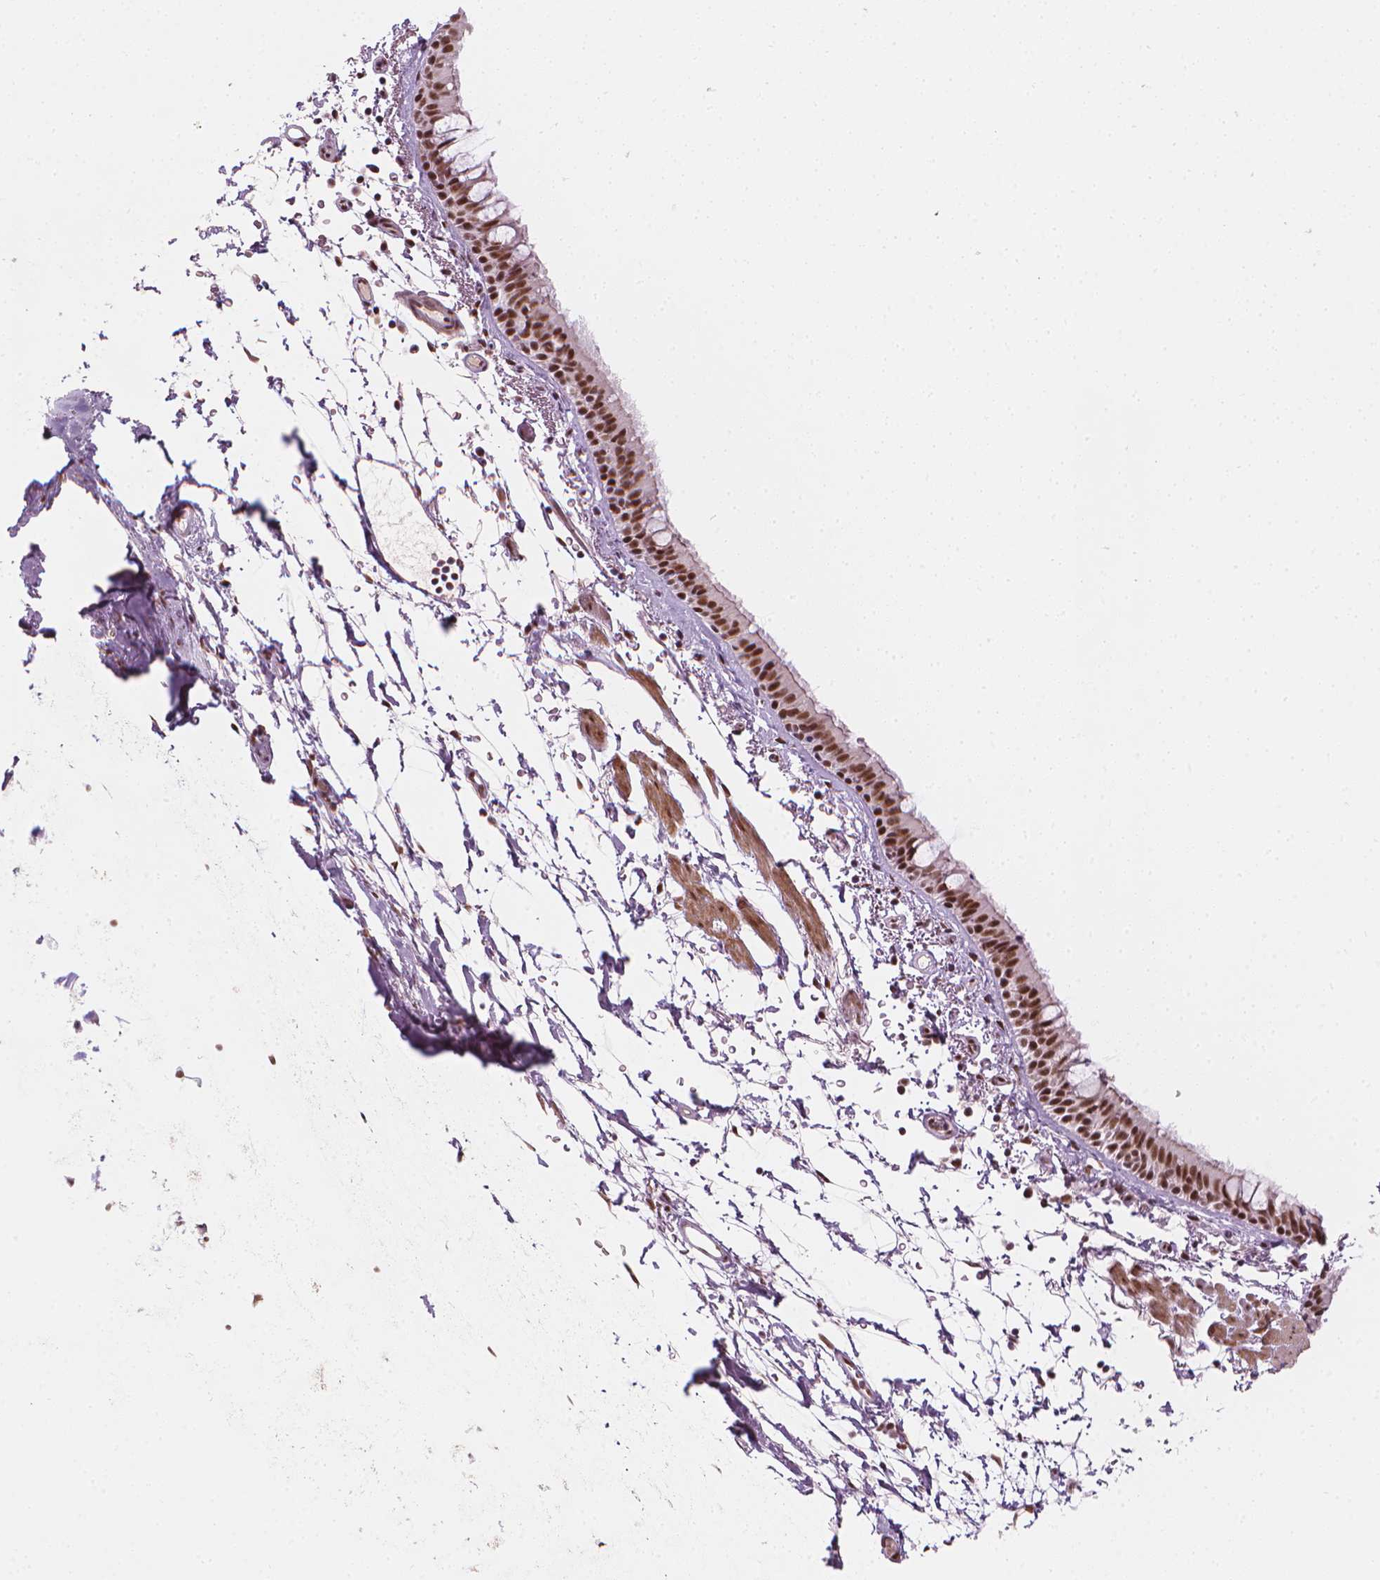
{"staining": {"intensity": "strong", "quantity": ">75%", "location": "nuclear"}, "tissue": "bronchus", "cell_type": "Respiratory epithelial cells", "image_type": "normal", "snomed": [{"axis": "morphology", "description": "Normal tissue, NOS"}, {"axis": "topography", "description": "Bronchus"}], "caption": "Unremarkable bronchus was stained to show a protein in brown. There is high levels of strong nuclear positivity in about >75% of respiratory epithelial cells.", "gene": "ELF2", "patient": {"sex": "female", "age": 61}}